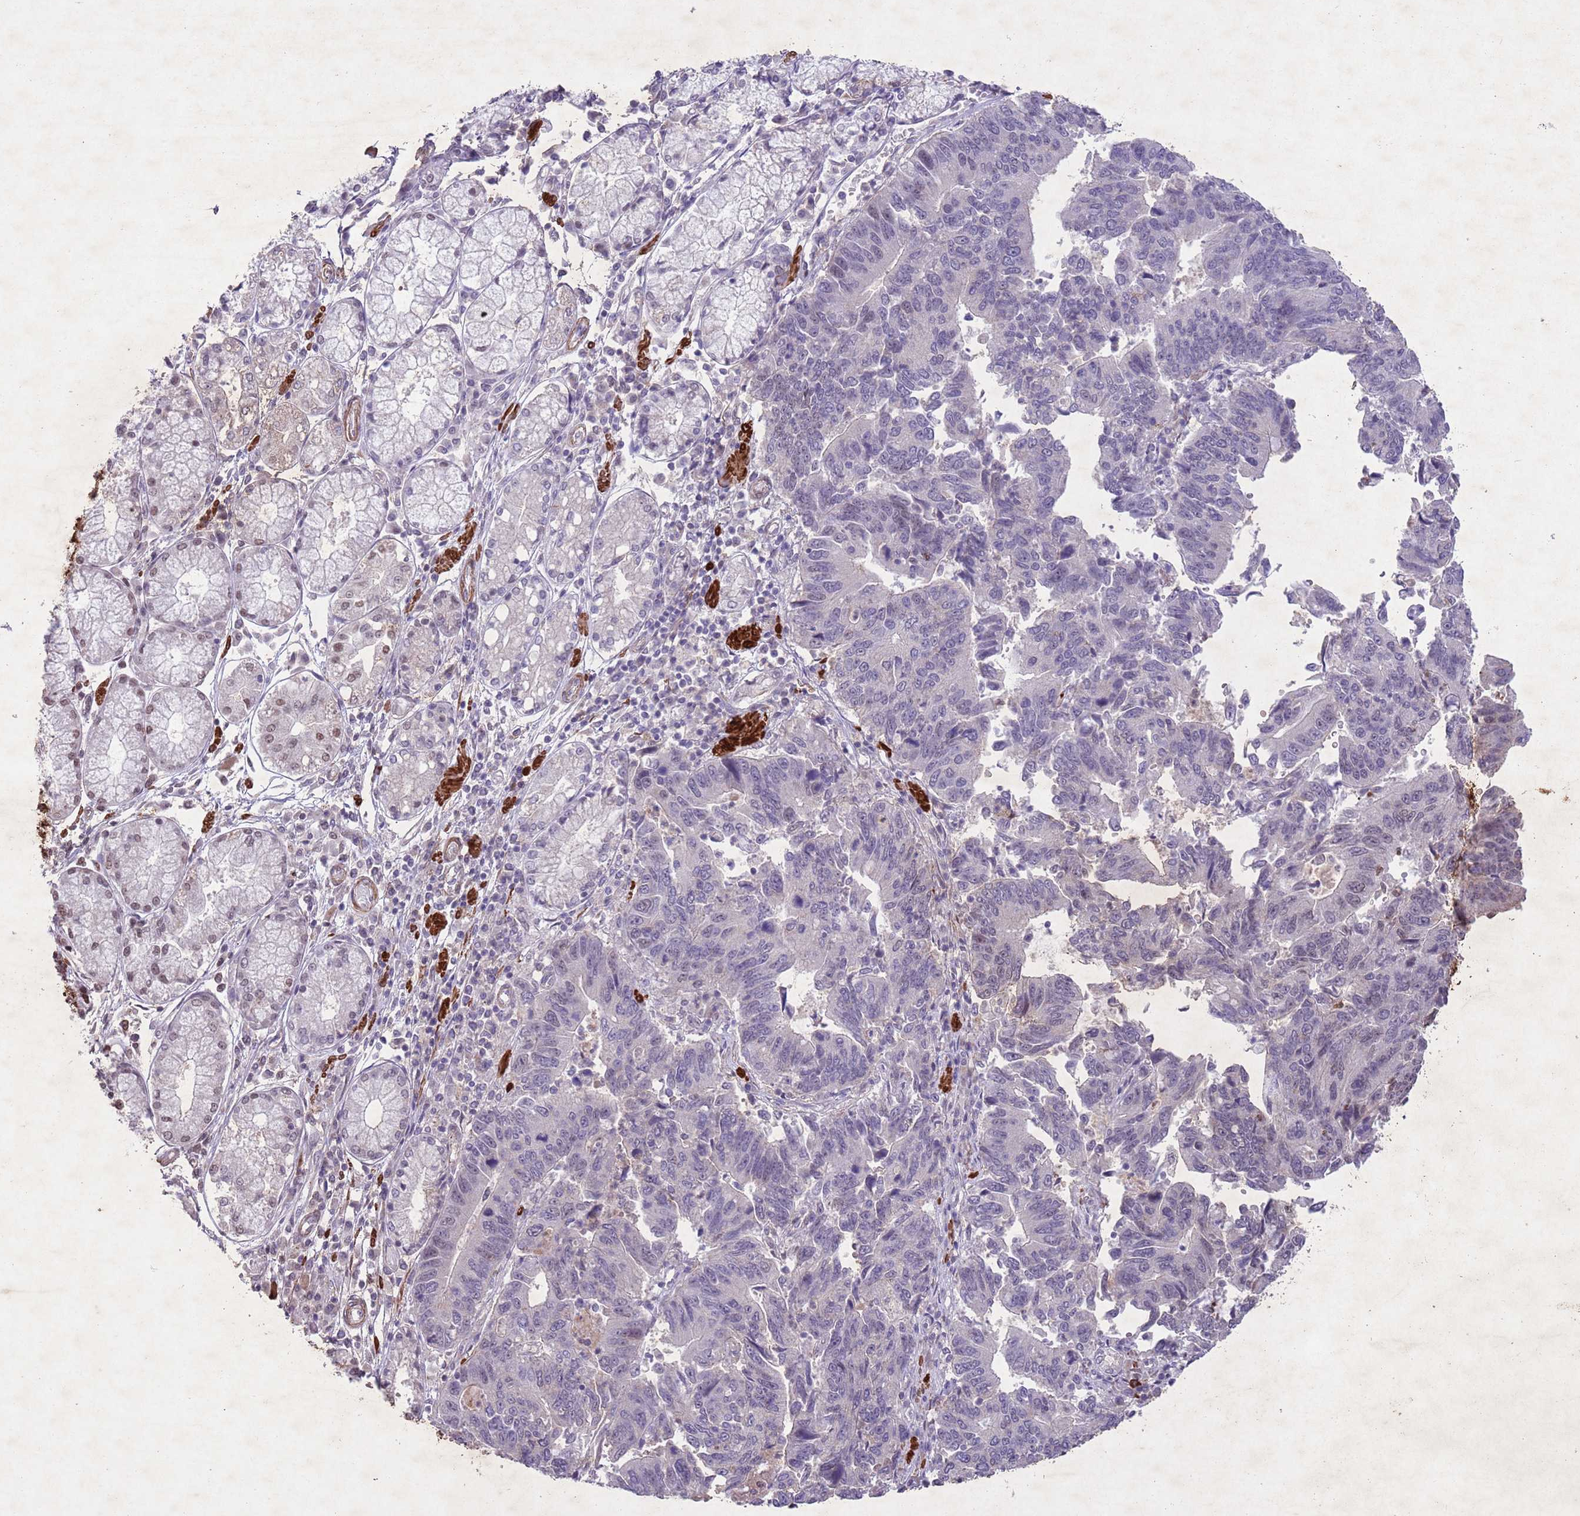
{"staining": {"intensity": "negative", "quantity": "none", "location": "none"}, "tissue": "stomach cancer", "cell_type": "Tumor cells", "image_type": "cancer", "snomed": [{"axis": "morphology", "description": "Adenocarcinoma, NOS"}, {"axis": "topography", "description": "Stomach"}], "caption": "There is no significant positivity in tumor cells of stomach adenocarcinoma.", "gene": "CCNI", "patient": {"sex": "male", "age": 59}}